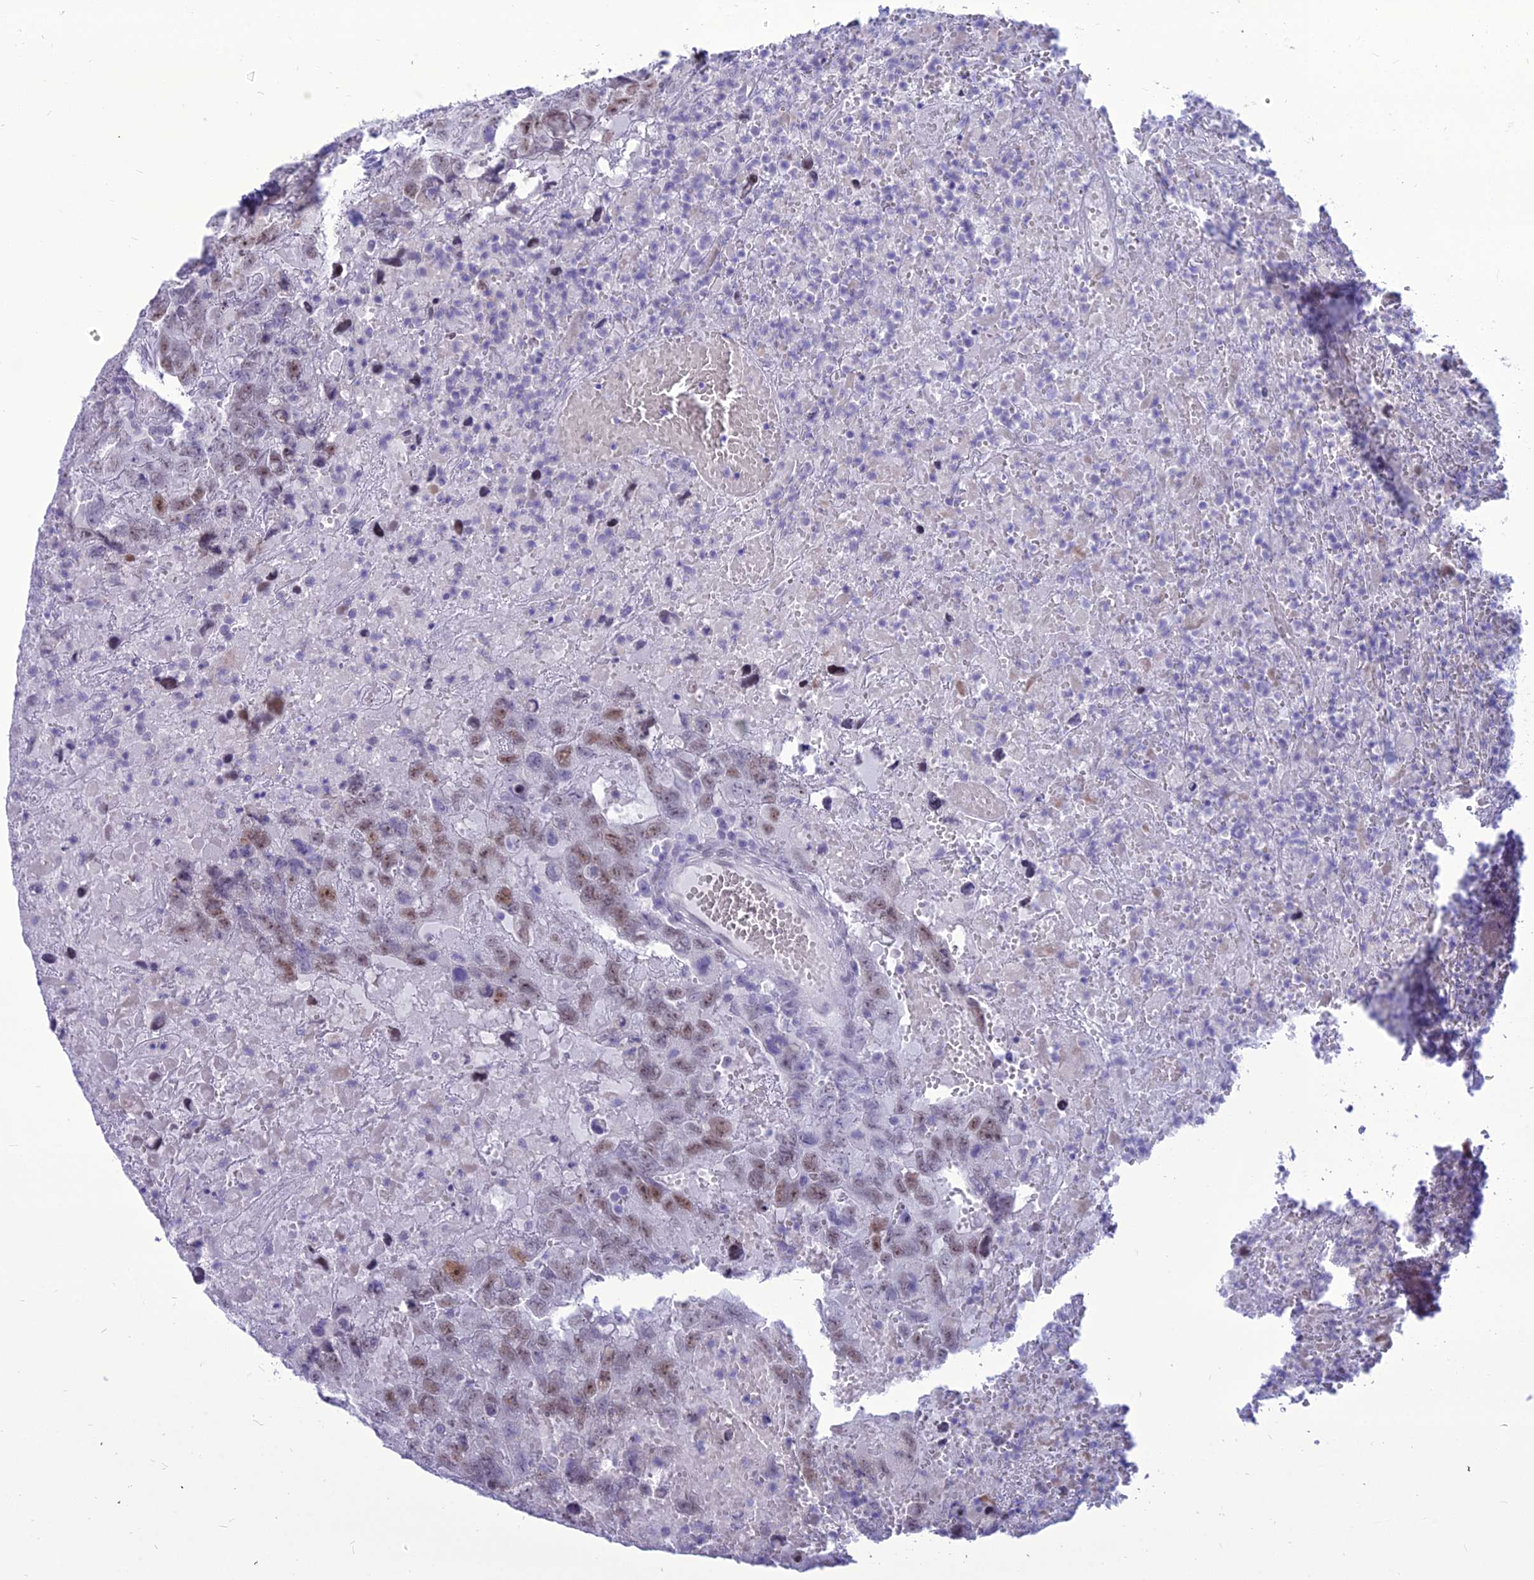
{"staining": {"intensity": "moderate", "quantity": ">75%", "location": "nuclear"}, "tissue": "testis cancer", "cell_type": "Tumor cells", "image_type": "cancer", "snomed": [{"axis": "morphology", "description": "Carcinoma, Embryonal, NOS"}, {"axis": "topography", "description": "Testis"}], "caption": "An immunohistochemistry (IHC) image of tumor tissue is shown. Protein staining in brown shows moderate nuclear positivity in testis cancer (embryonal carcinoma) within tumor cells. The protein of interest is stained brown, and the nuclei are stained in blue (DAB (3,3'-diaminobenzidine) IHC with brightfield microscopy, high magnification).", "gene": "DHX40", "patient": {"sex": "male", "age": 45}}